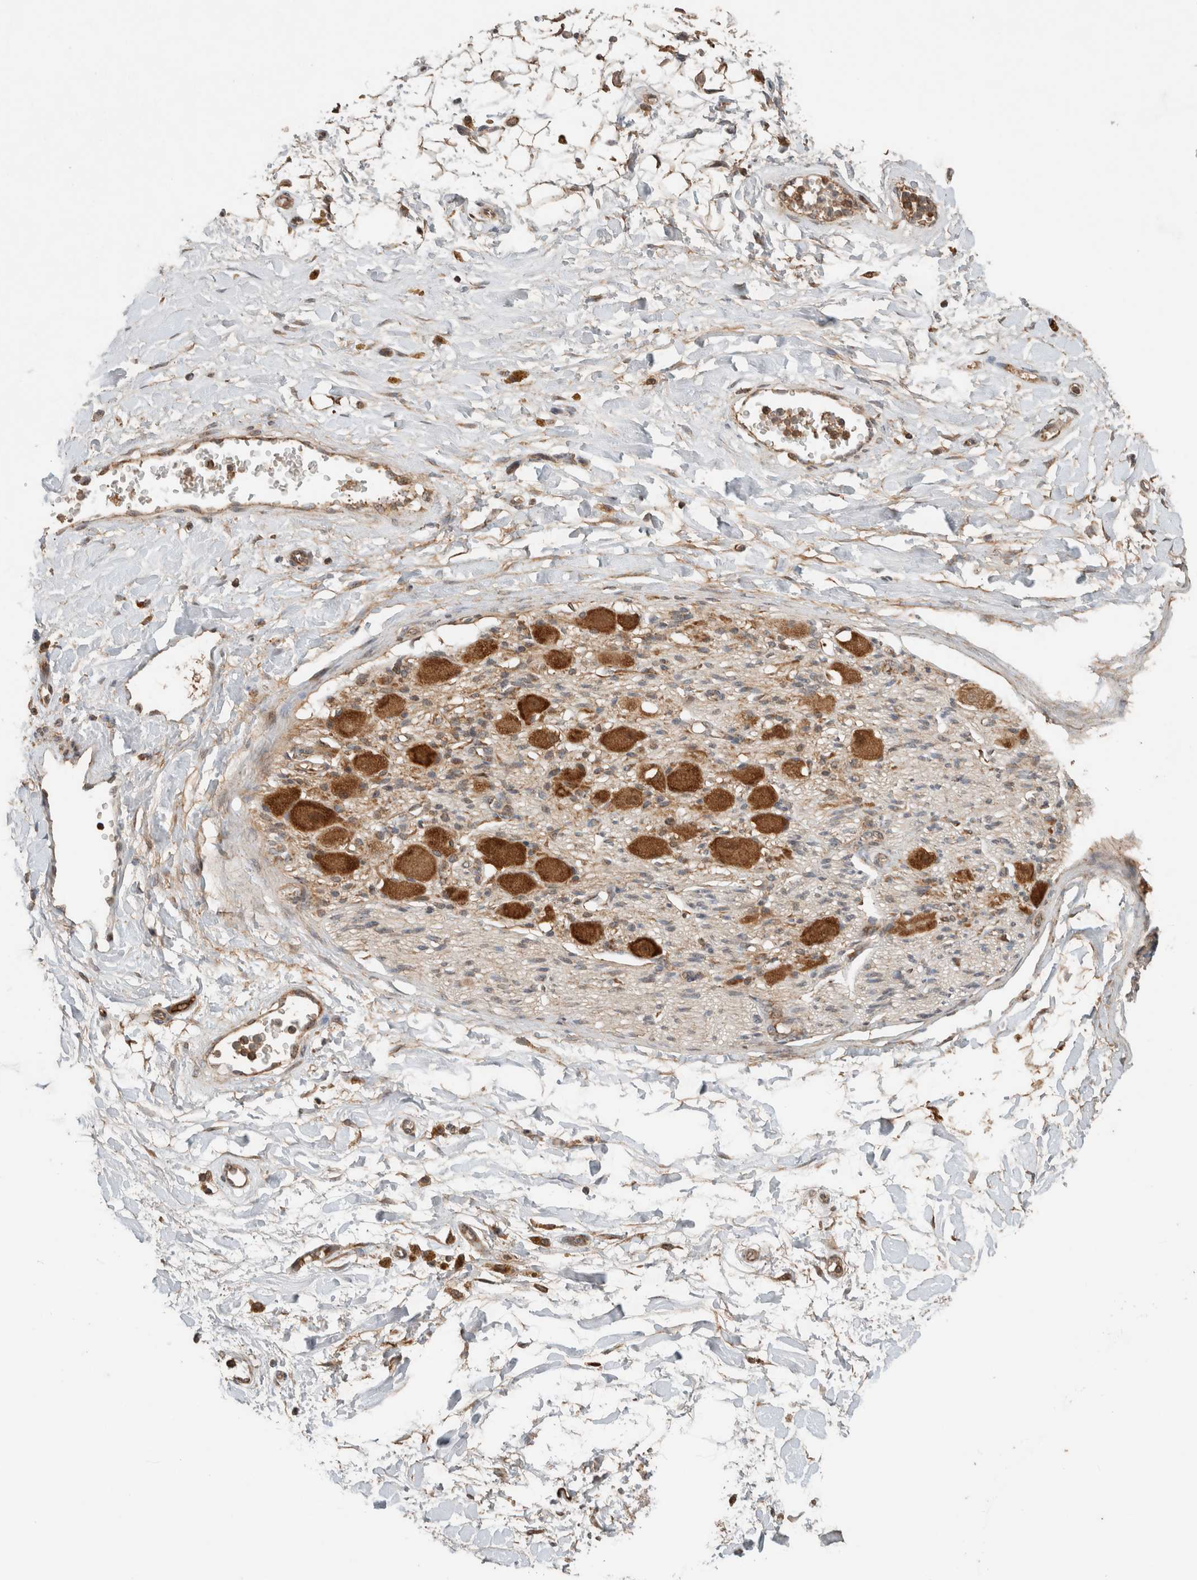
{"staining": {"intensity": "moderate", "quantity": ">75%", "location": "cytoplasmic/membranous"}, "tissue": "adipose tissue", "cell_type": "Adipocytes", "image_type": "normal", "snomed": [{"axis": "morphology", "description": "Normal tissue, NOS"}, {"axis": "topography", "description": "Kidney"}, {"axis": "topography", "description": "Peripheral nerve tissue"}], "caption": "High-power microscopy captured an immunohistochemistry (IHC) image of unremarkable adipose tissue, revealing moderate cytoplasmic/membranous staining in approximately >75% of adipocytes.", "gene": "EIF2B3", "patient": {"sex": "male", "age": 7}}